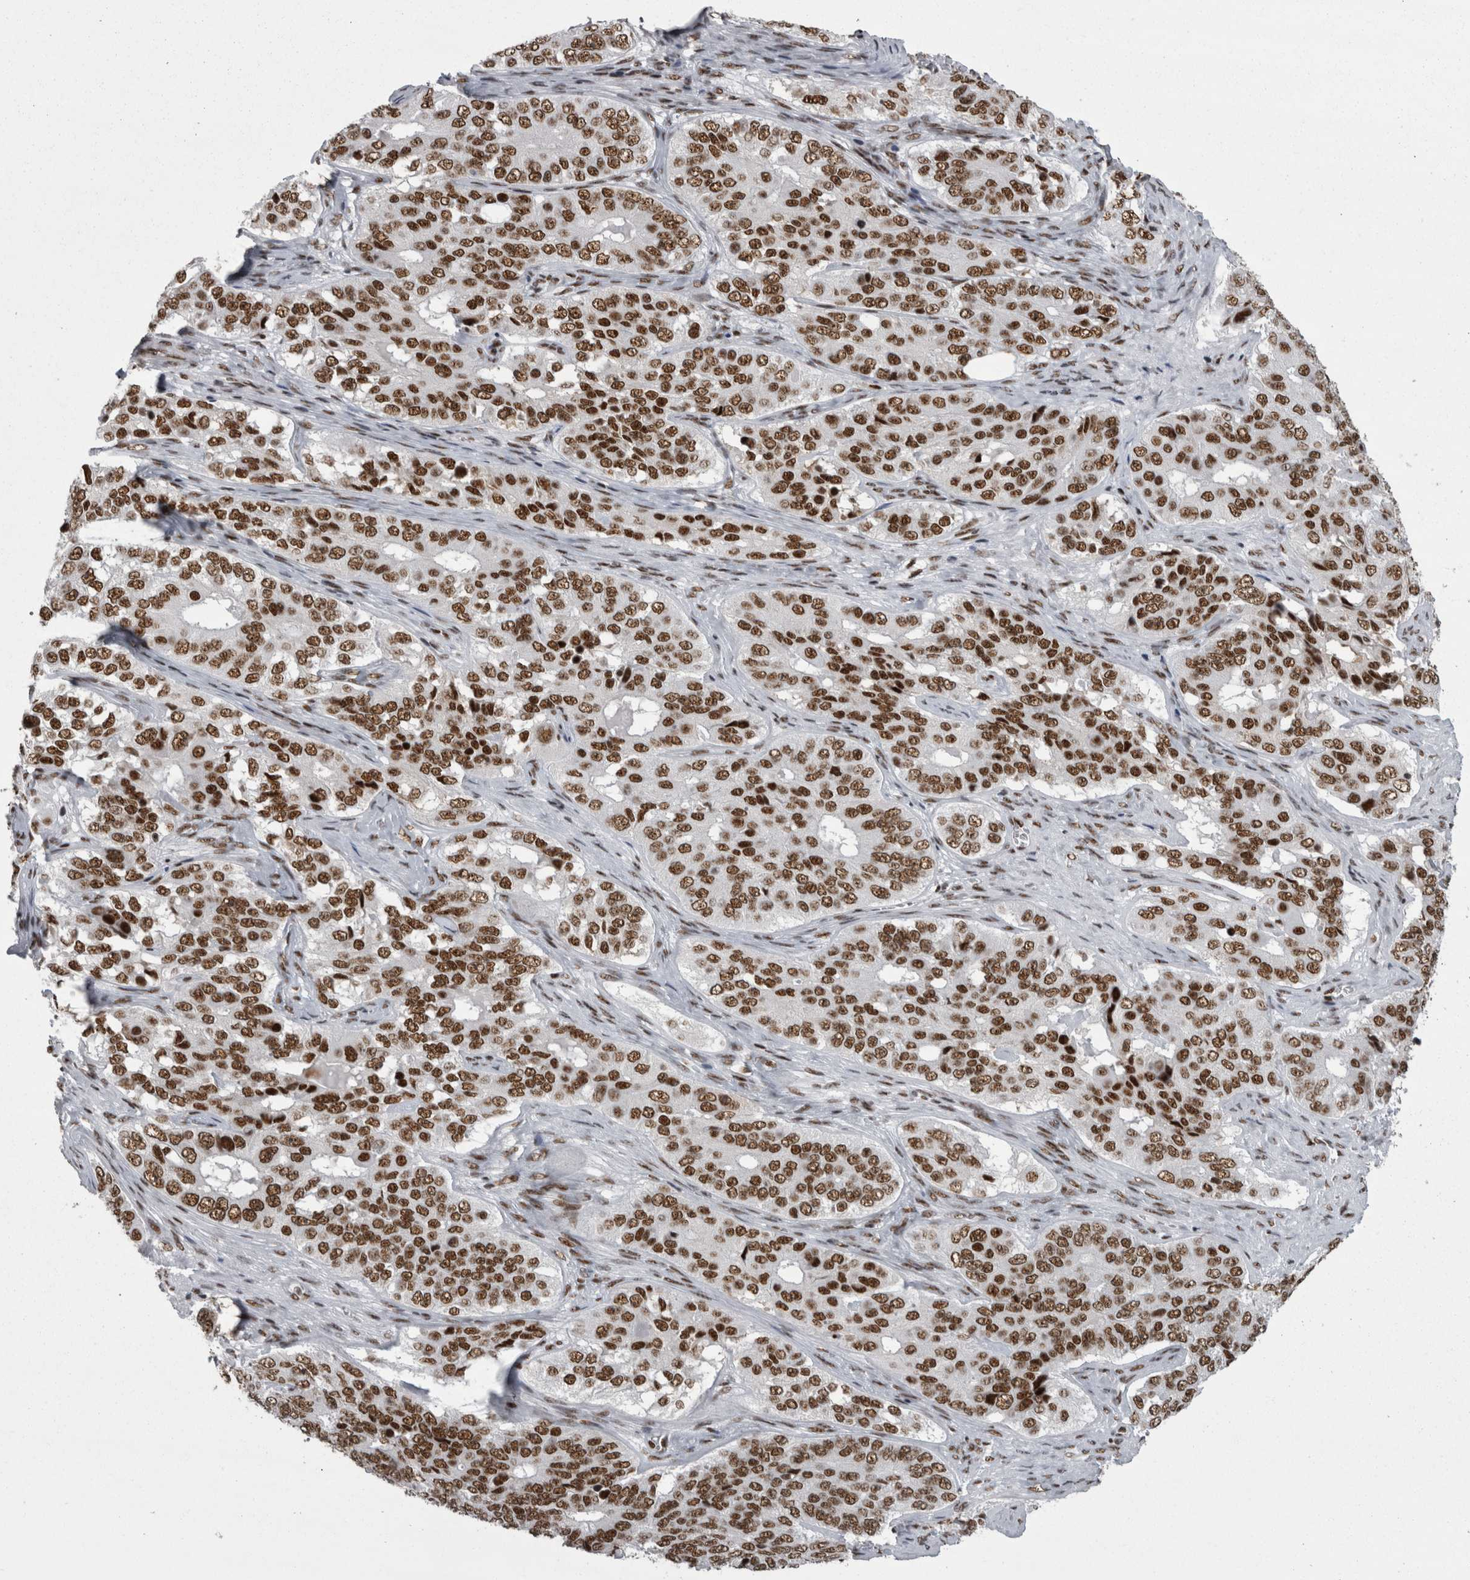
{"staining": {"intensity": "strong", "quantity": ">75%", "location": "nuclear"}, "tissue": "ovarian cancer", "cell_type": "Tumor cells", "image_type": "cancer", "snomed": [{"axis": "morphology", "description": "Carcinoma, endometroid"}, {"axis": "topography", "description": "Ovary"}], "caption": "Immunohistochemistry (IHC) of human ovarian cancer (endometroid carcinoma) exhibits high levels of strong nuclear expression in about >75% of tumor cells. The protein is shown in brown color, while the nuclei are stained blue.", "gene": "SNRNP40", "patient": {"sex": "female", "age": 51}}